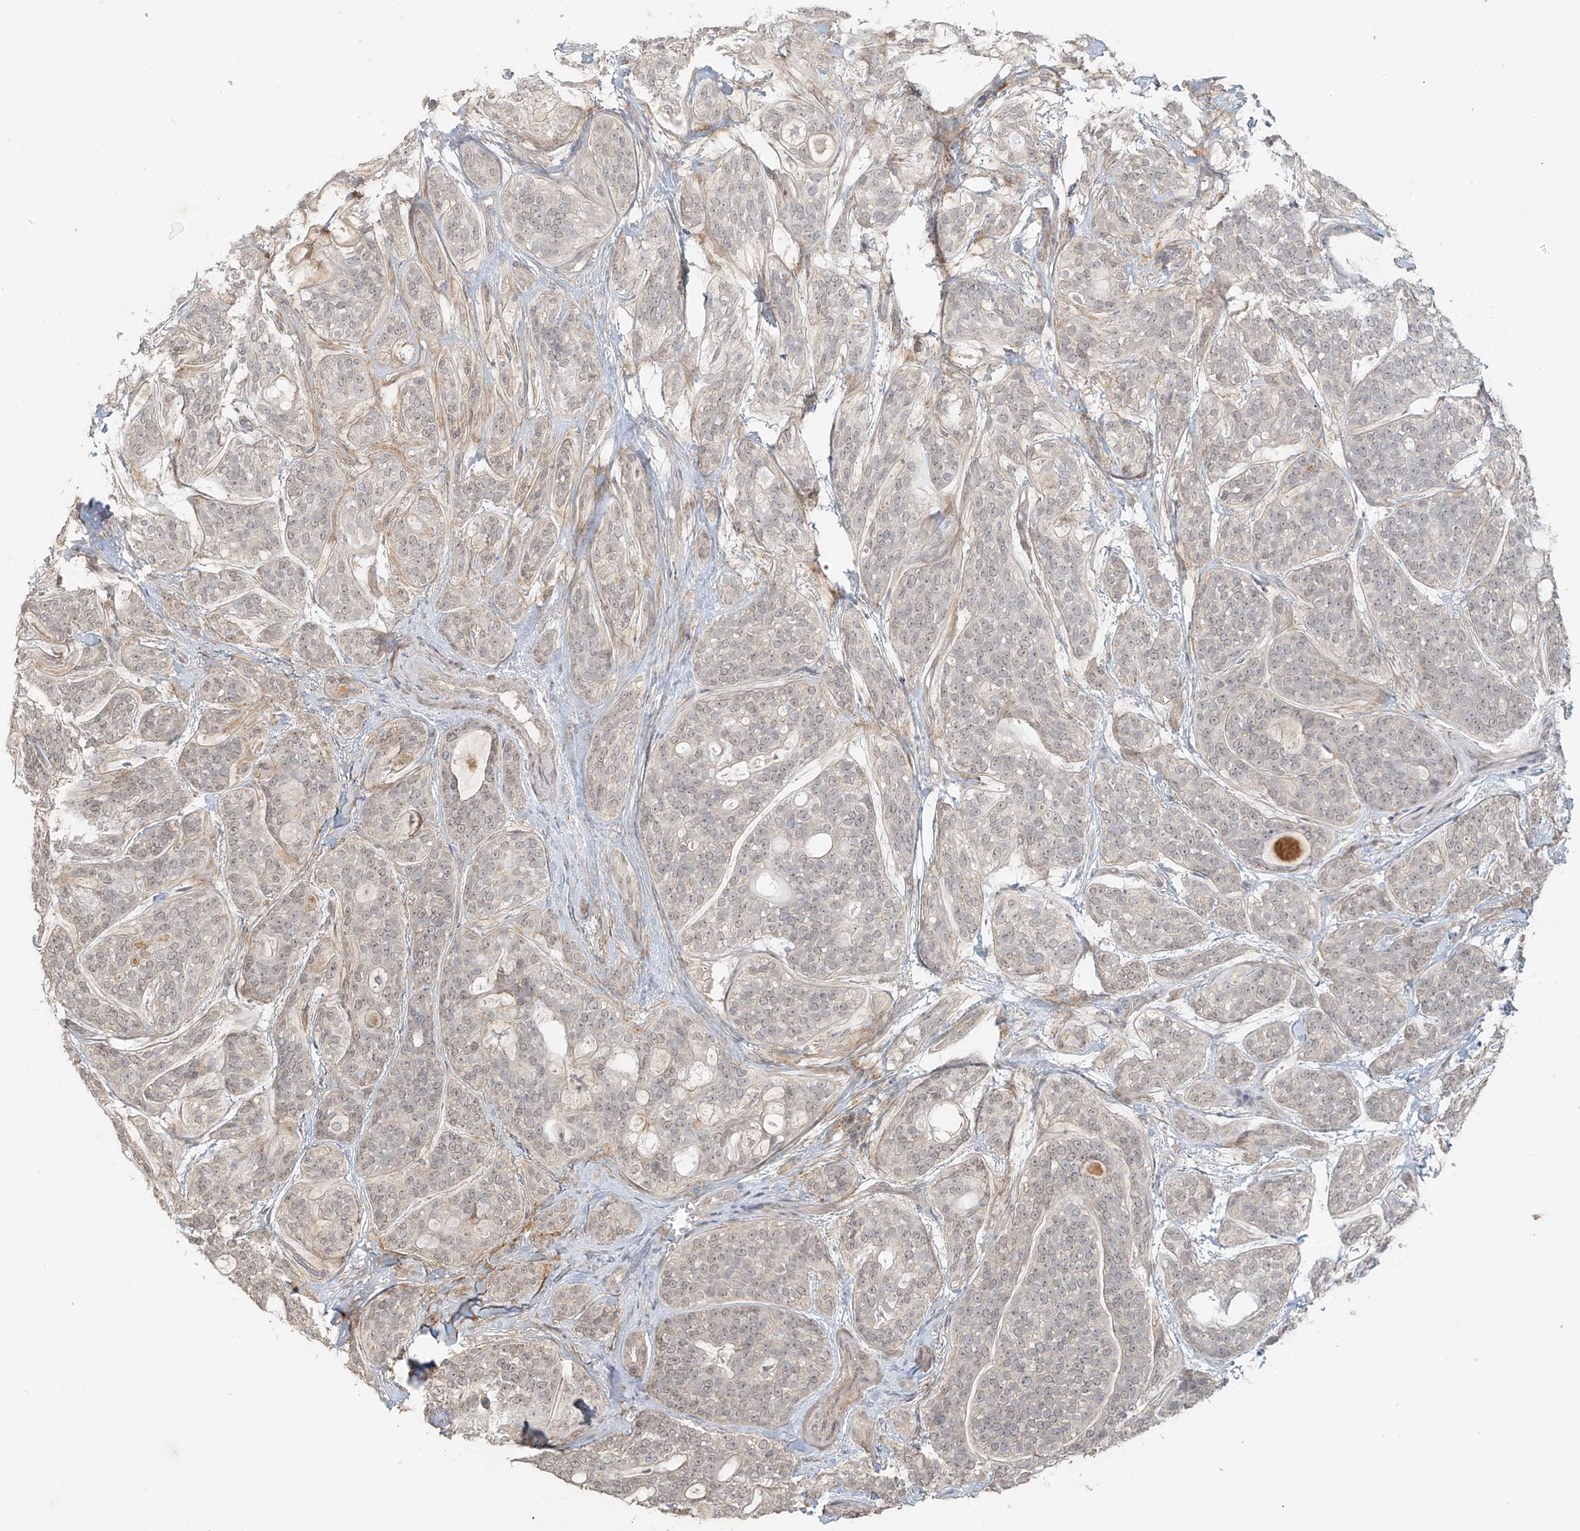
{"staining": {"intensity": "negative", "quantity": "none", "location": "none"}, "tissue": "head and neck cancer", "cell_type": "Tumor cells", "image_type": "cancer", "snomed": [{"axis": "morphology", "description": "Adenocarcinoma, NOS"}, {"axis": "topography", "description": "Head-Neck"}], "caption": "Immunohistochemistry image of human adenocarcinoma (head and neck) stained for a protein (brown), which reveals no staining in tumor cells.", "gene": "ABCD1", "patient": {"sex": "male", "age": 66}}